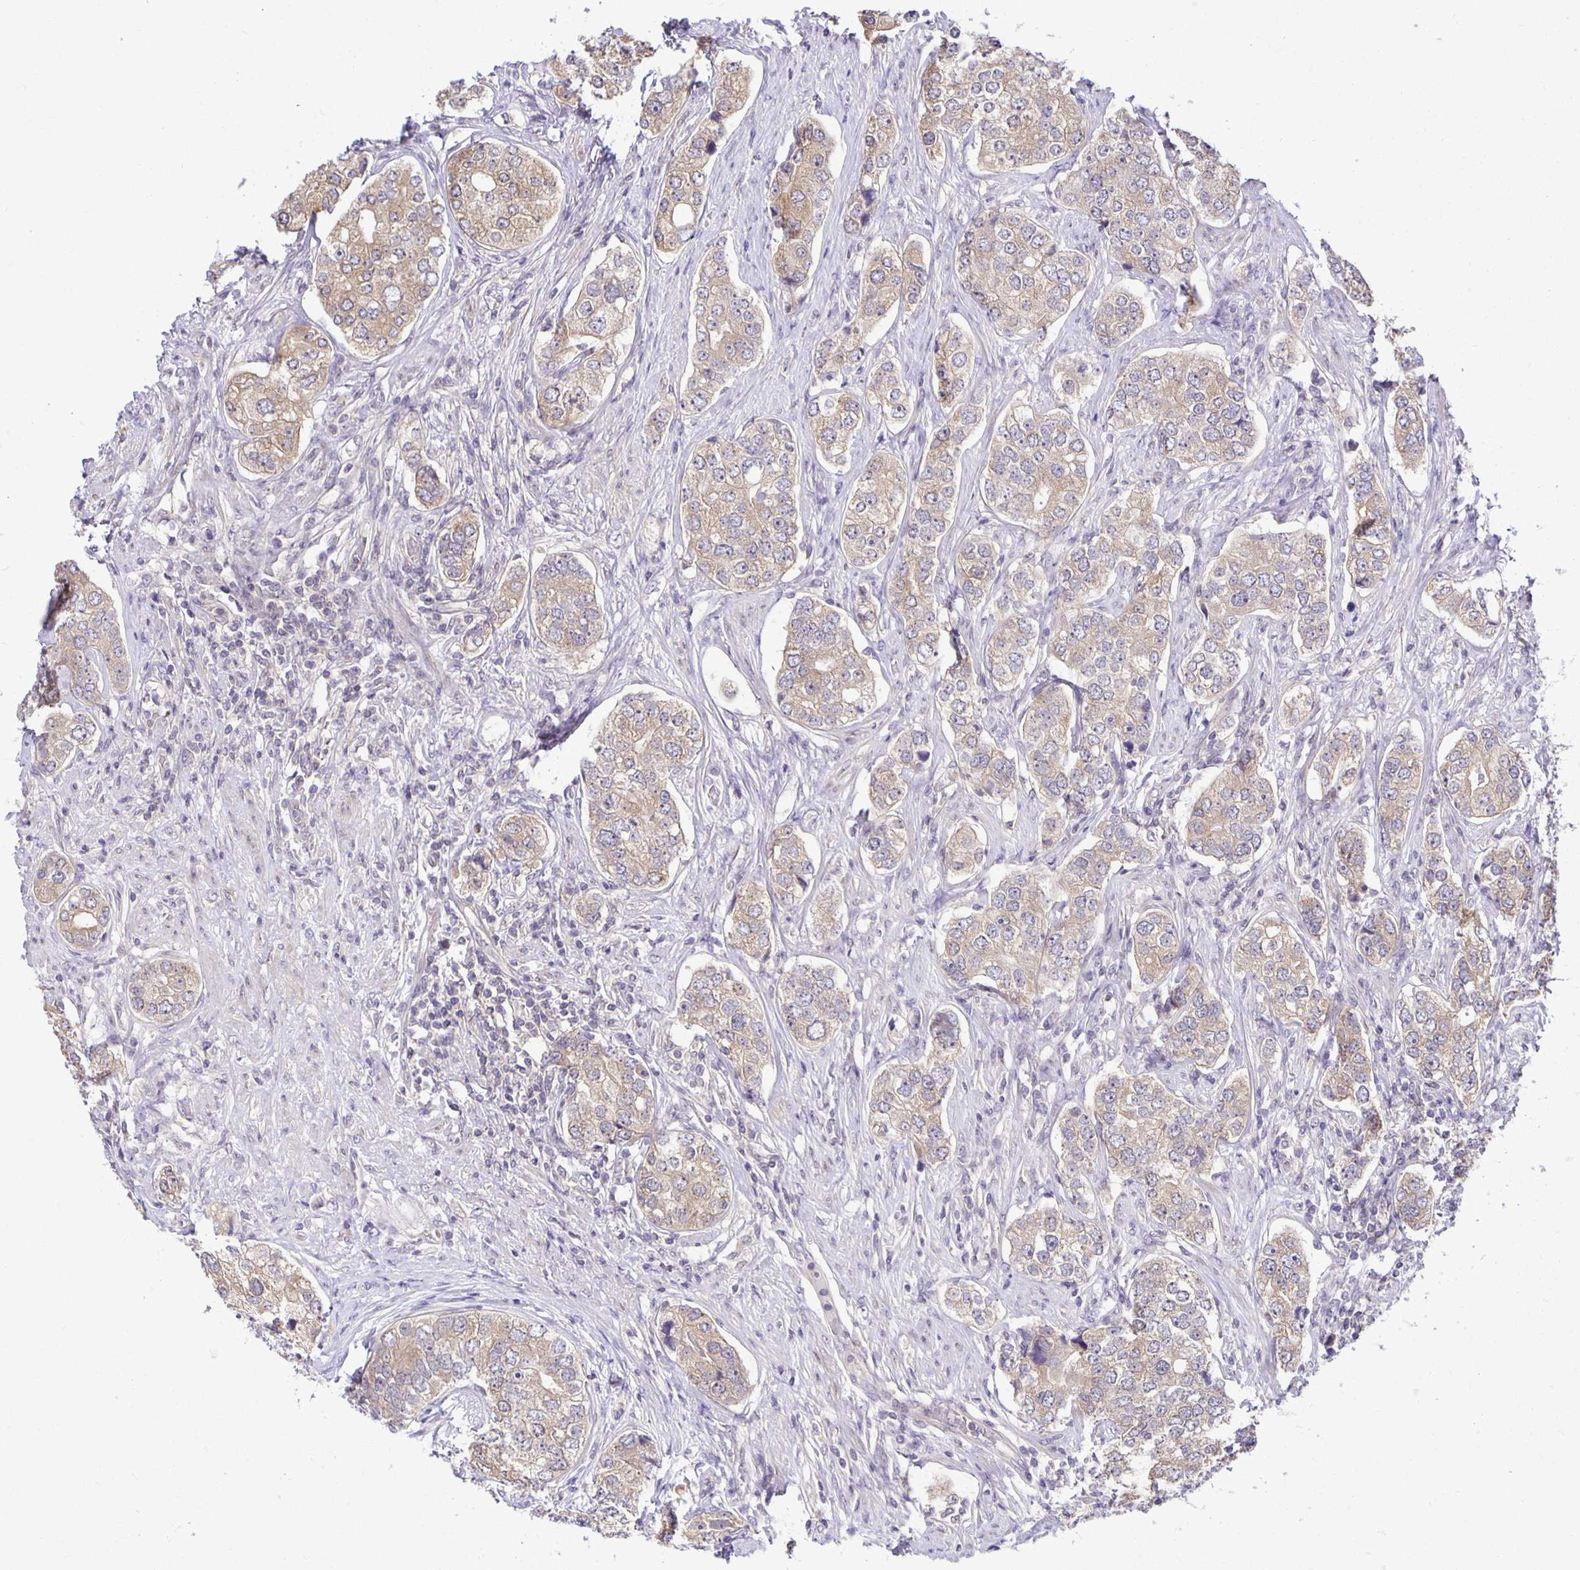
{"staining": {"intensity": "weak", "quantity": ">75%", "location": "cytoplasmic/membranous"}, "tissue": "prostate cancer", "cell_type": "Tumor cells", "image_type": "cancer", "snomed": [{"axis": "morphology", "description": "Adenocarcinoma, High grade"}, {"axis": "topography", "description": "Prostate"}], "caption": "About >75% of tumor cells in human high-grade adenocarcinoma (prostate) show weak cytoplasmic/membranous protein staining as visualized by brown immunohistochemical staining.", "gene": "MIEN1", "patient": {"sex": "male", "age": 60}}